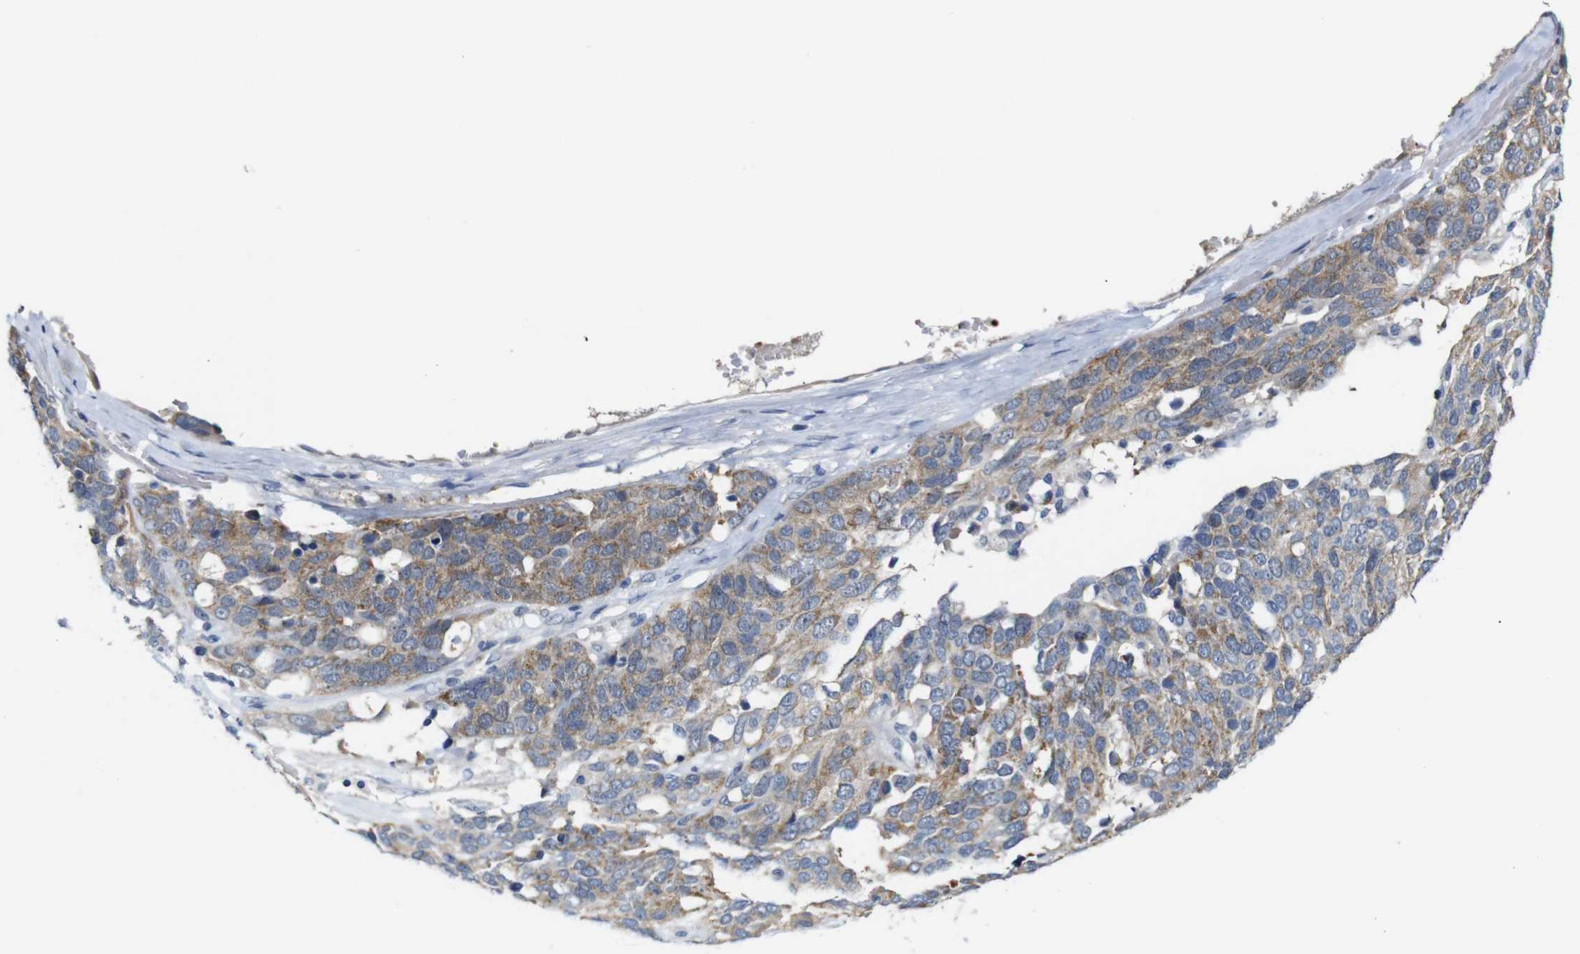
{"staining": {"intensity": "moderate", "quantity": ">75%", "location": "cytoplasmic/membranous"}, "tissue": "ovarian cancer", "cell_type": "Tumor cells", "image_type": "cancer", "snomed": [{"axis": "morphology", "description": "Cystadenocarcinoma, serous, NOS"}, {"axis": "topography", "description": "Ovary"}], "caption": "A histopathology image of serous cystadenocarcinoma (ovarian) stained for a protein demonstrates moderate cytoplasmic/membranous brown staining in tumor cells.", "gene": "TBC1D32", "patient": {"sex": "female", "age": 44}}